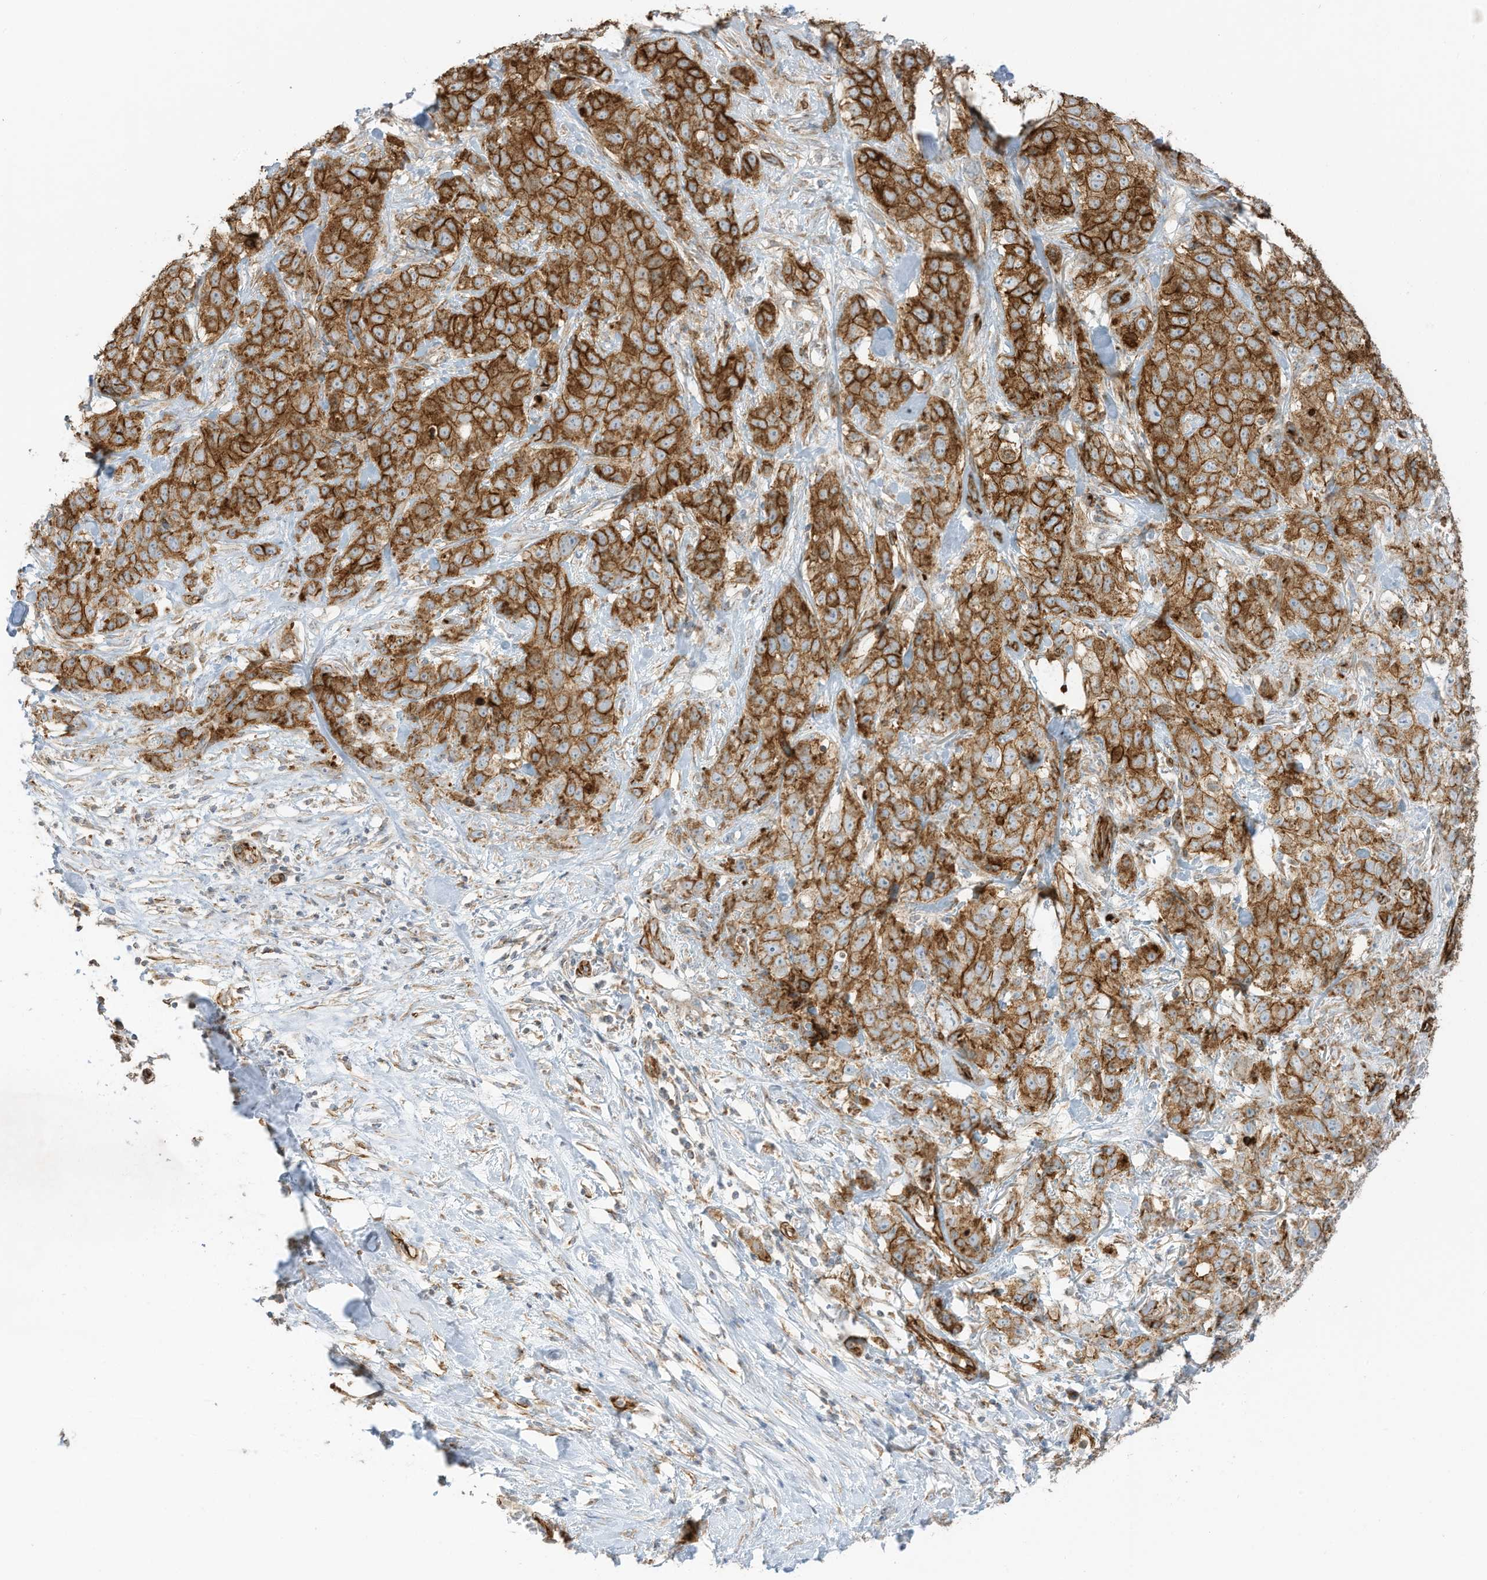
{"staining": {"intensity": "strong", "quantity": ">75%", "location": "cytoplasmic/membranous"}, "tissue": "stomach cancer", "cell_type": "Tumor cells", "image_type": "cancer", "snomed": [{"axis": "morphology", "description": "Adenocarcinoma, NOS"}, {"axis": "topography", "description": "Stomach"}], "caption": "Stomach adenocarcinoma stained with a brown dye shows strong cytoplasmic/membranous positive positivity in about >75% of tumor cells.", "gene": "ABCB7", "patient": {"sex": "male", "age": 48}}